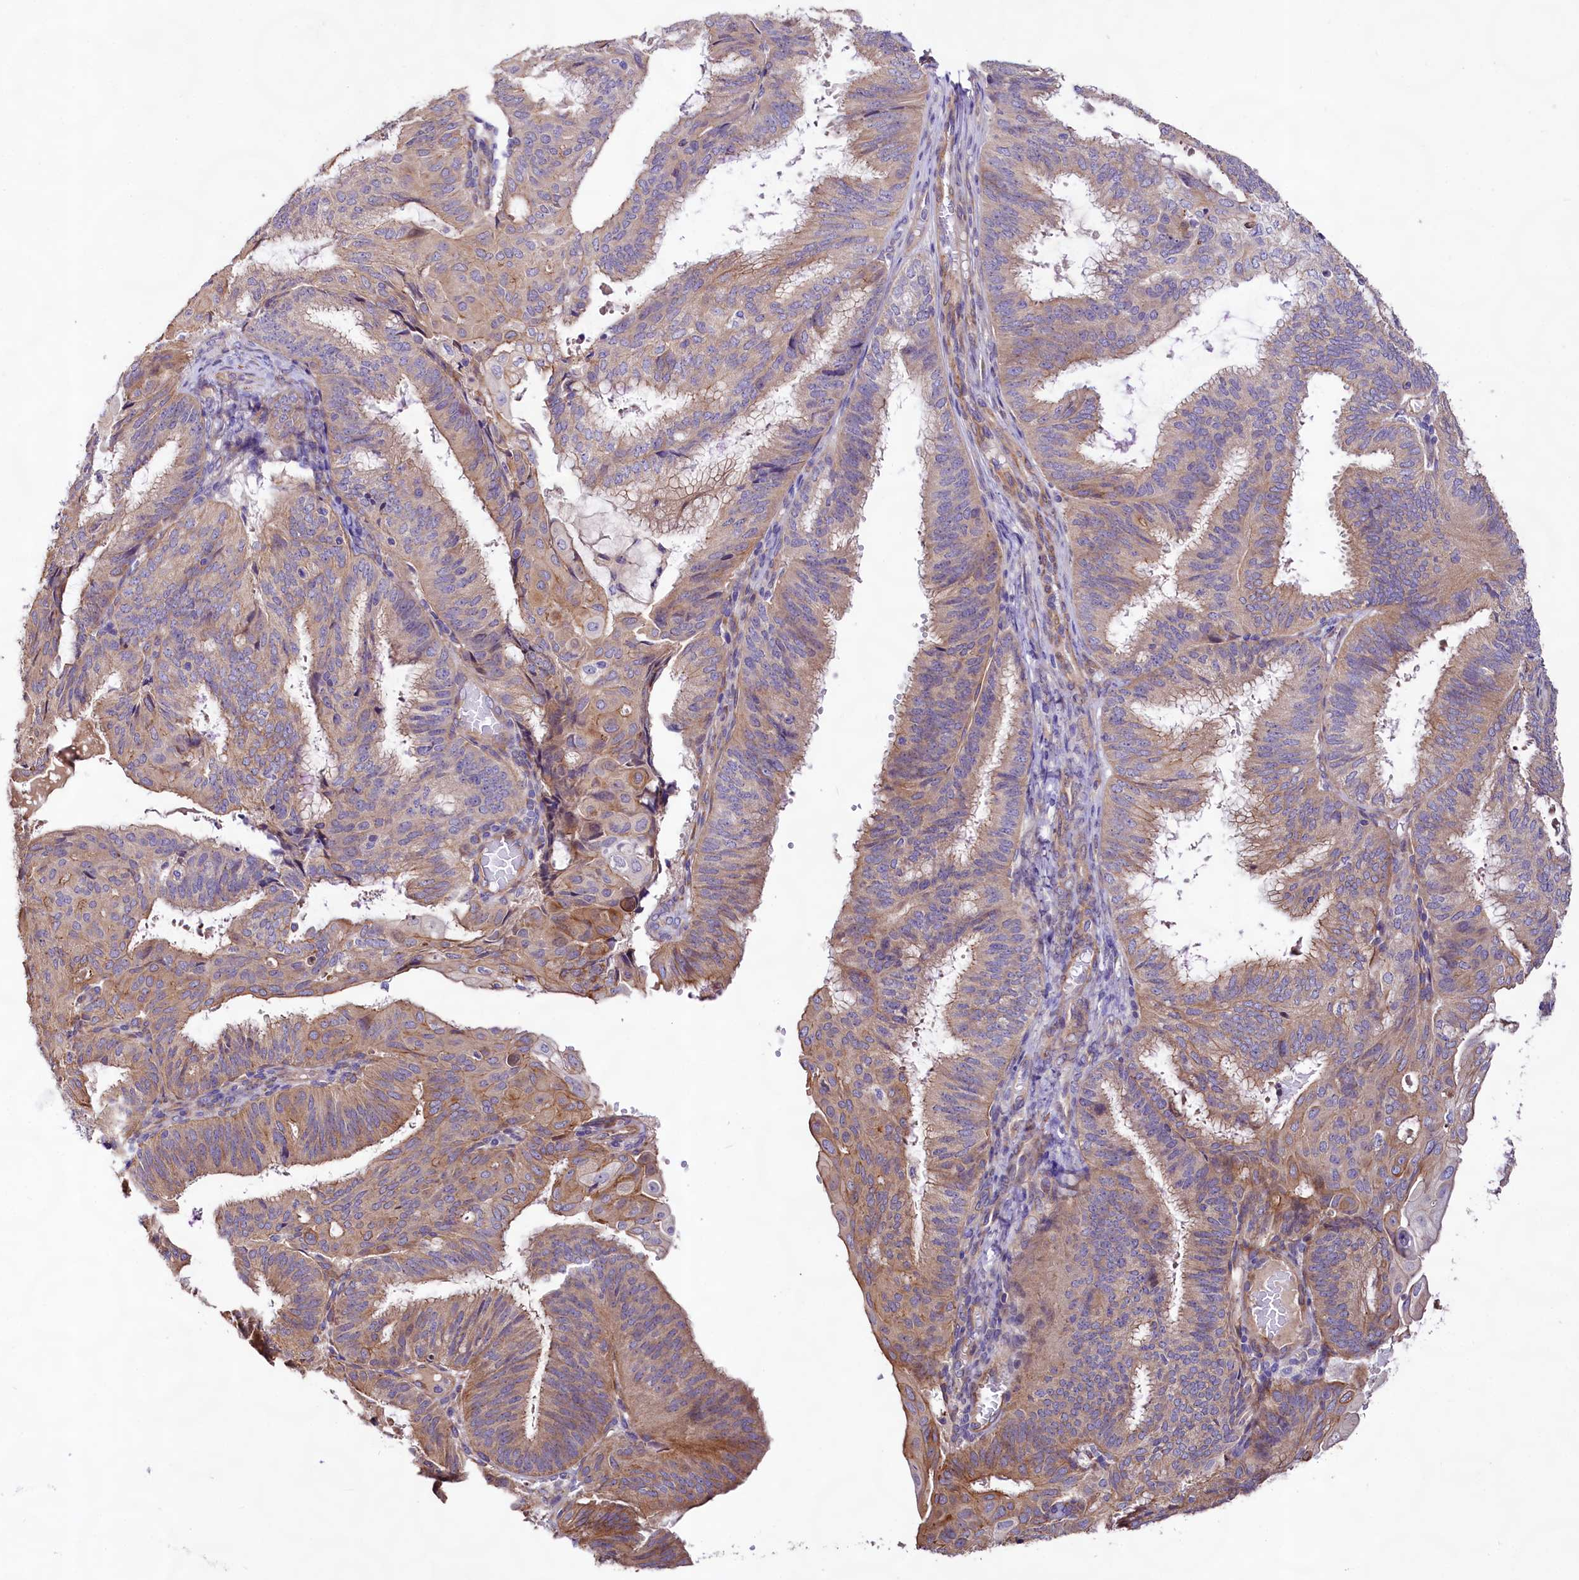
{"staining": {"intensity": "weak", "quantity": "25%-75%", "location": "cytoplasmic/membranous"}, "tissue": "endometrial cancer", "cell_type": "Tumor cells", "image_type": "cancer", "snomed": [{"axis": "morphology", "description": "Adenocarcinoma, NOS"}, {"axis": "topography", "description": "Endometrium"}], "caption": "Human endometrial cancer stained for a protein (brown) demonstrates weak cytoplasmic/membranous positive staining in about 25%-75% of tumor cells.", "gene": "VPS11", "patient": {"sex": "female", "age": 49}}